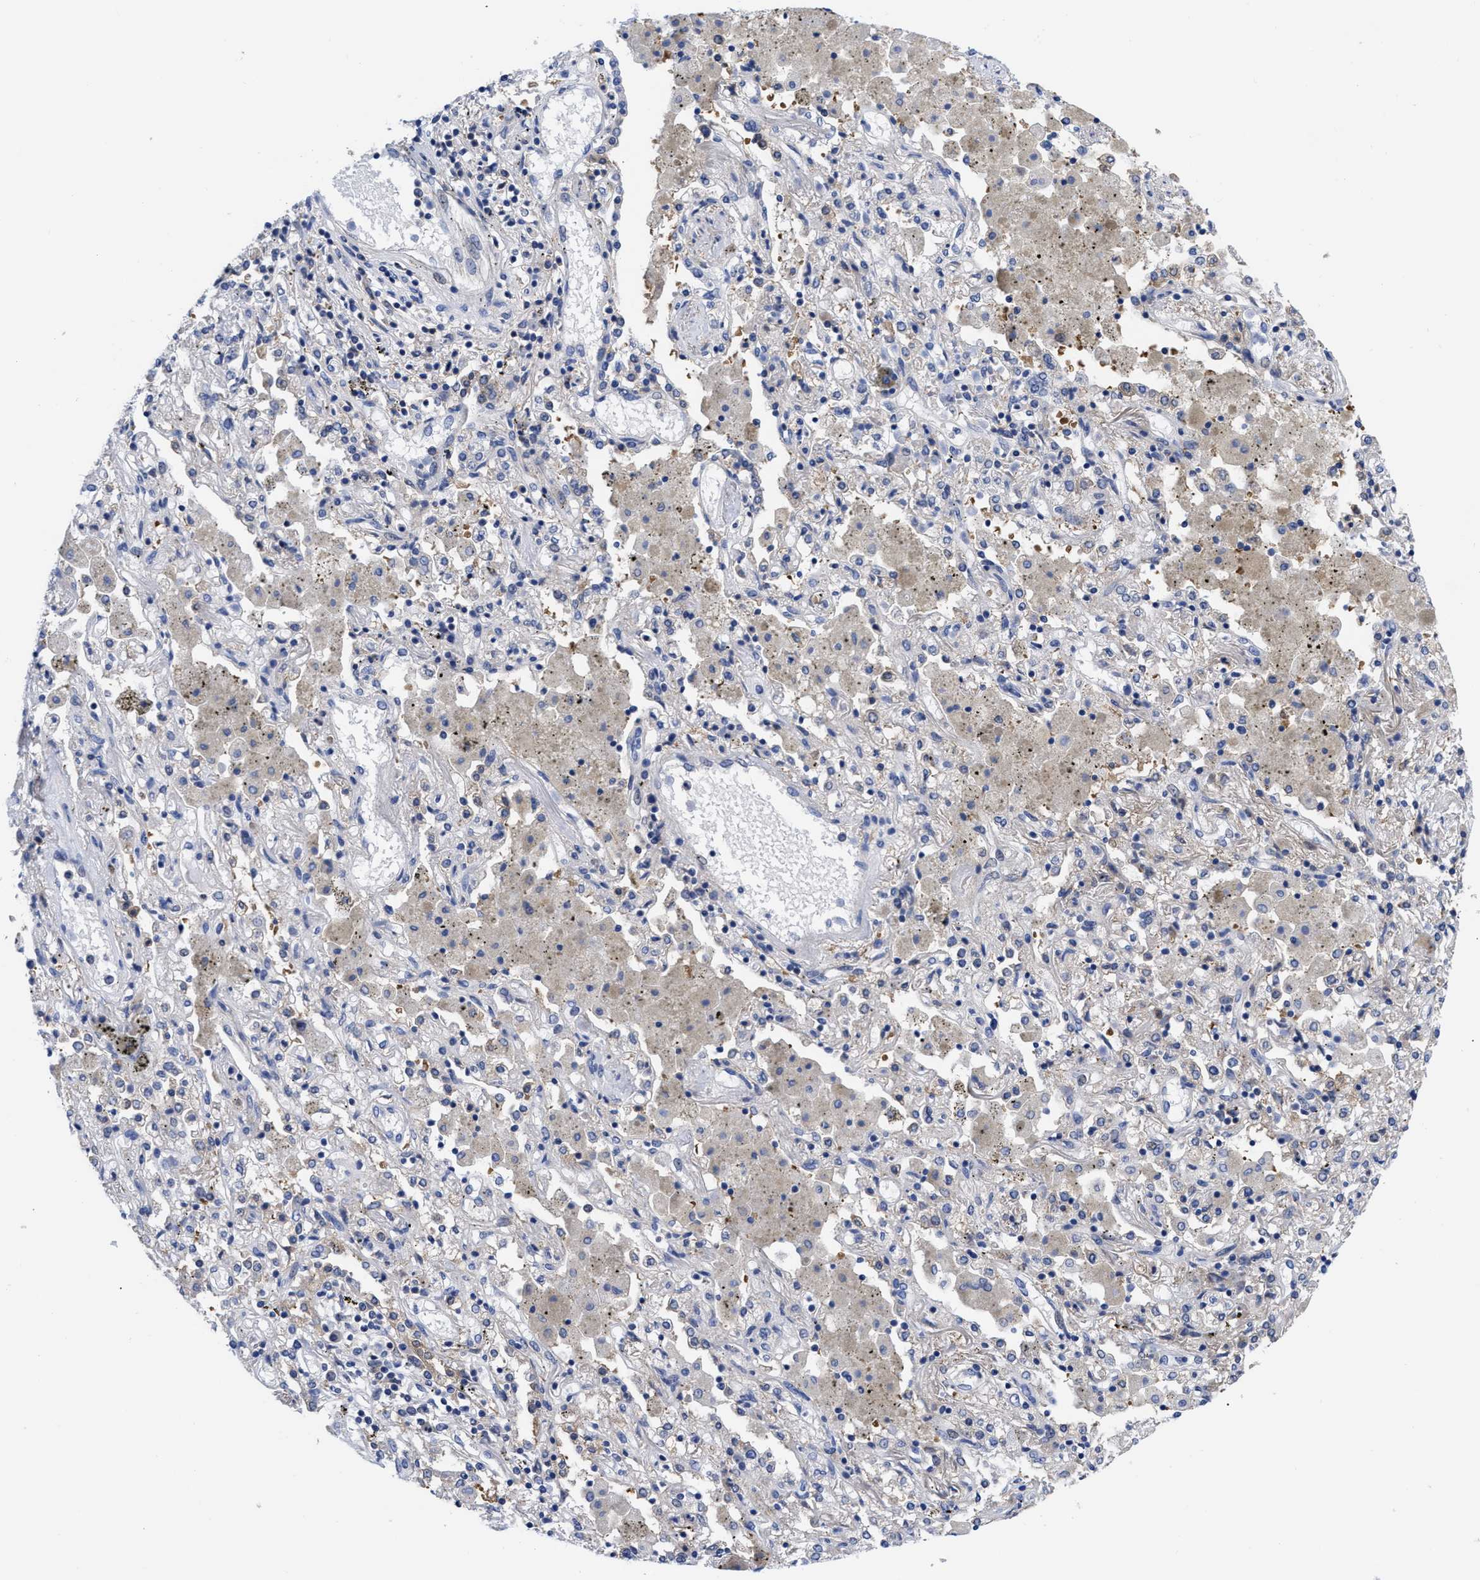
{"staining": {"intensity": "negative", "quantity": "none", "location": "none"}, "tissue": "lung cancer", "cell_type": "Tumor cells", "image_type": "cancer", "snomed": [{"axis": "morphology", "description": "Squamous cell carcinoma, NOS"}, {"axis": "topography", "description": "Lung"}], "caption": "Immunohistochemistry (IHC) of human lung cancer displays no staining in tumor cells.", "gene": "RBKS", "patient": {"sex": "female", "age": 47}}